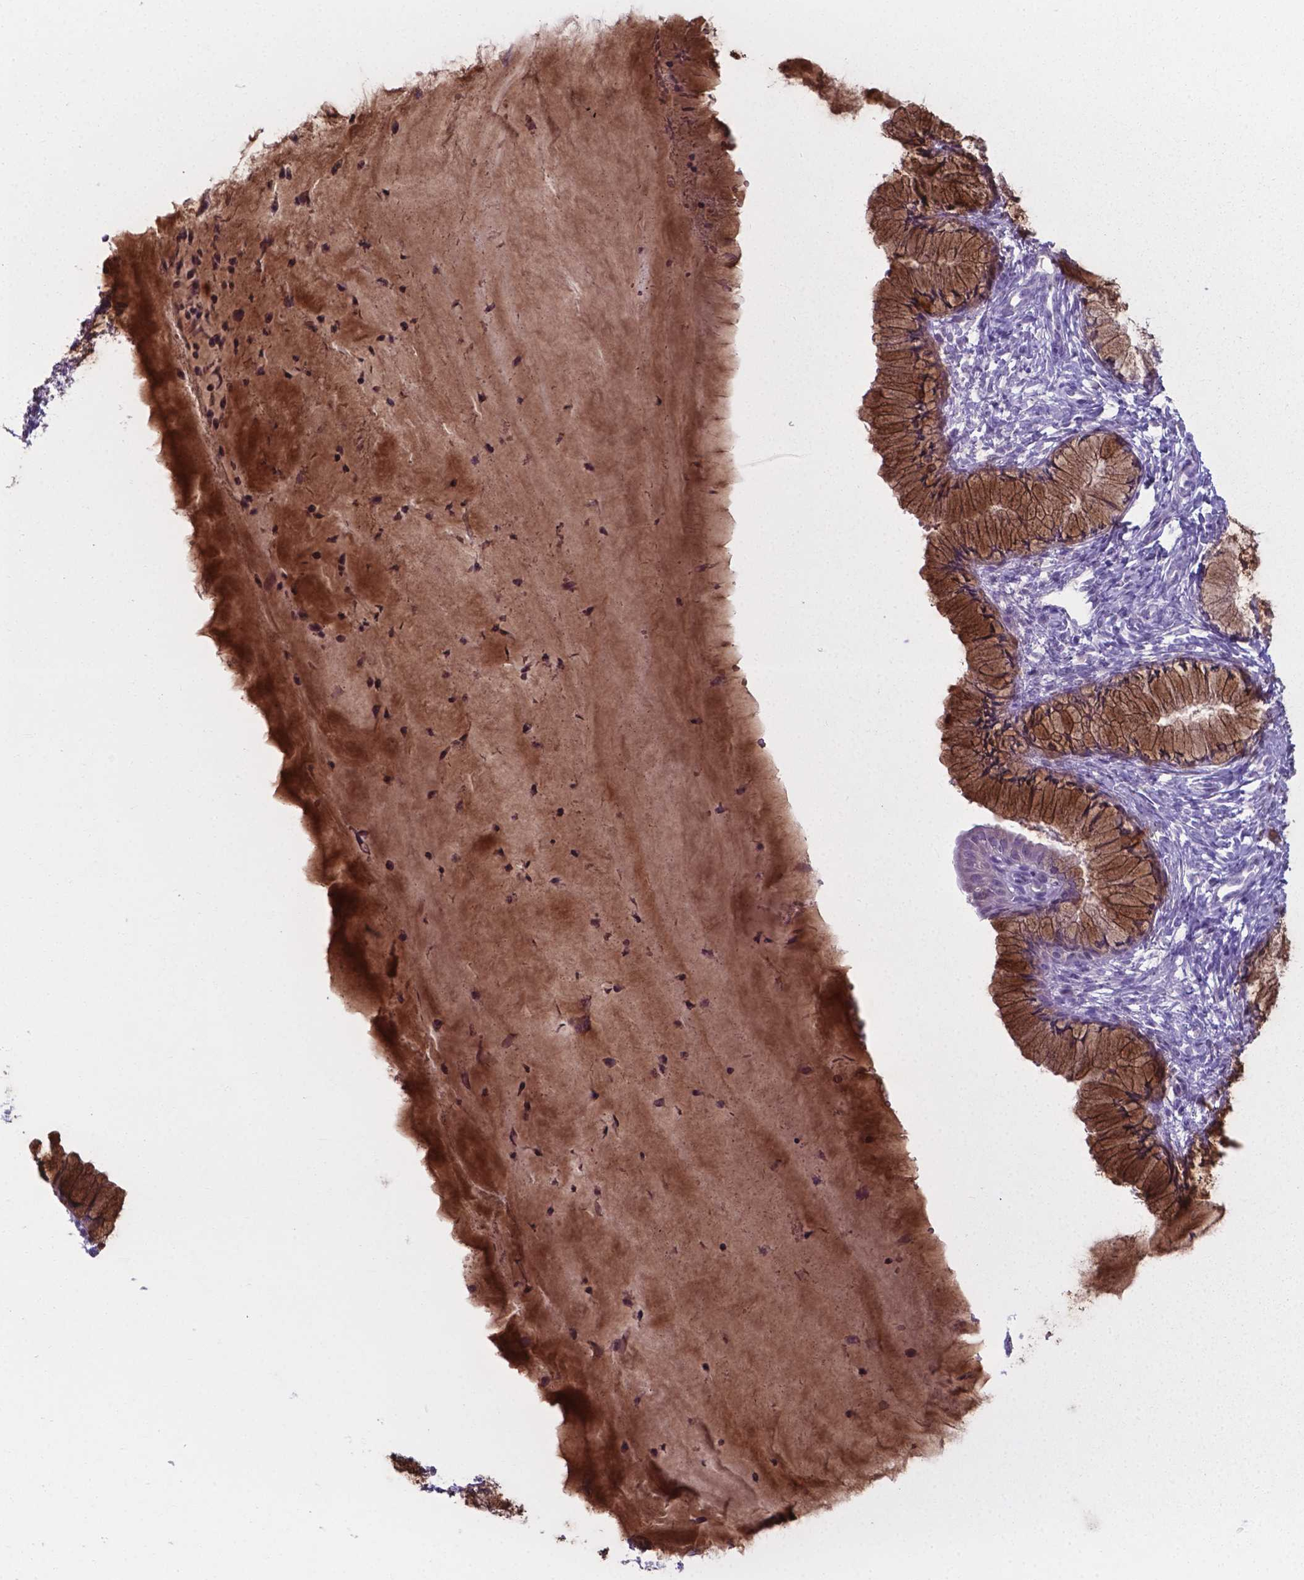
{"staining": {"intensity": "strong", "quantity": ">75%", "location": "cytoplasmic/membranous"}, "tissue": "cervix", "cell_type": "Glandular cells", "image_type": "normal", "snomed": [{"axis": "morphology", "description": "Normal tissue, NOS"}, {"axis": "topography", "description": "Cervix"}], "caption": "DAB (3,3'-diaminobenzidine) immunohistochemical staining of normal cervix shows strong cytoplasmic/membranous protein staining in approximately >75% of glandular cells. The staining is performed using DAB (3,3'-diaminobenzidine) brown chromogen to label protein expression. The nuclei are counter-stained blue using hematoxylin.", "gene": "AP5B1", "patient": {"sex": "female", "age": 37}}